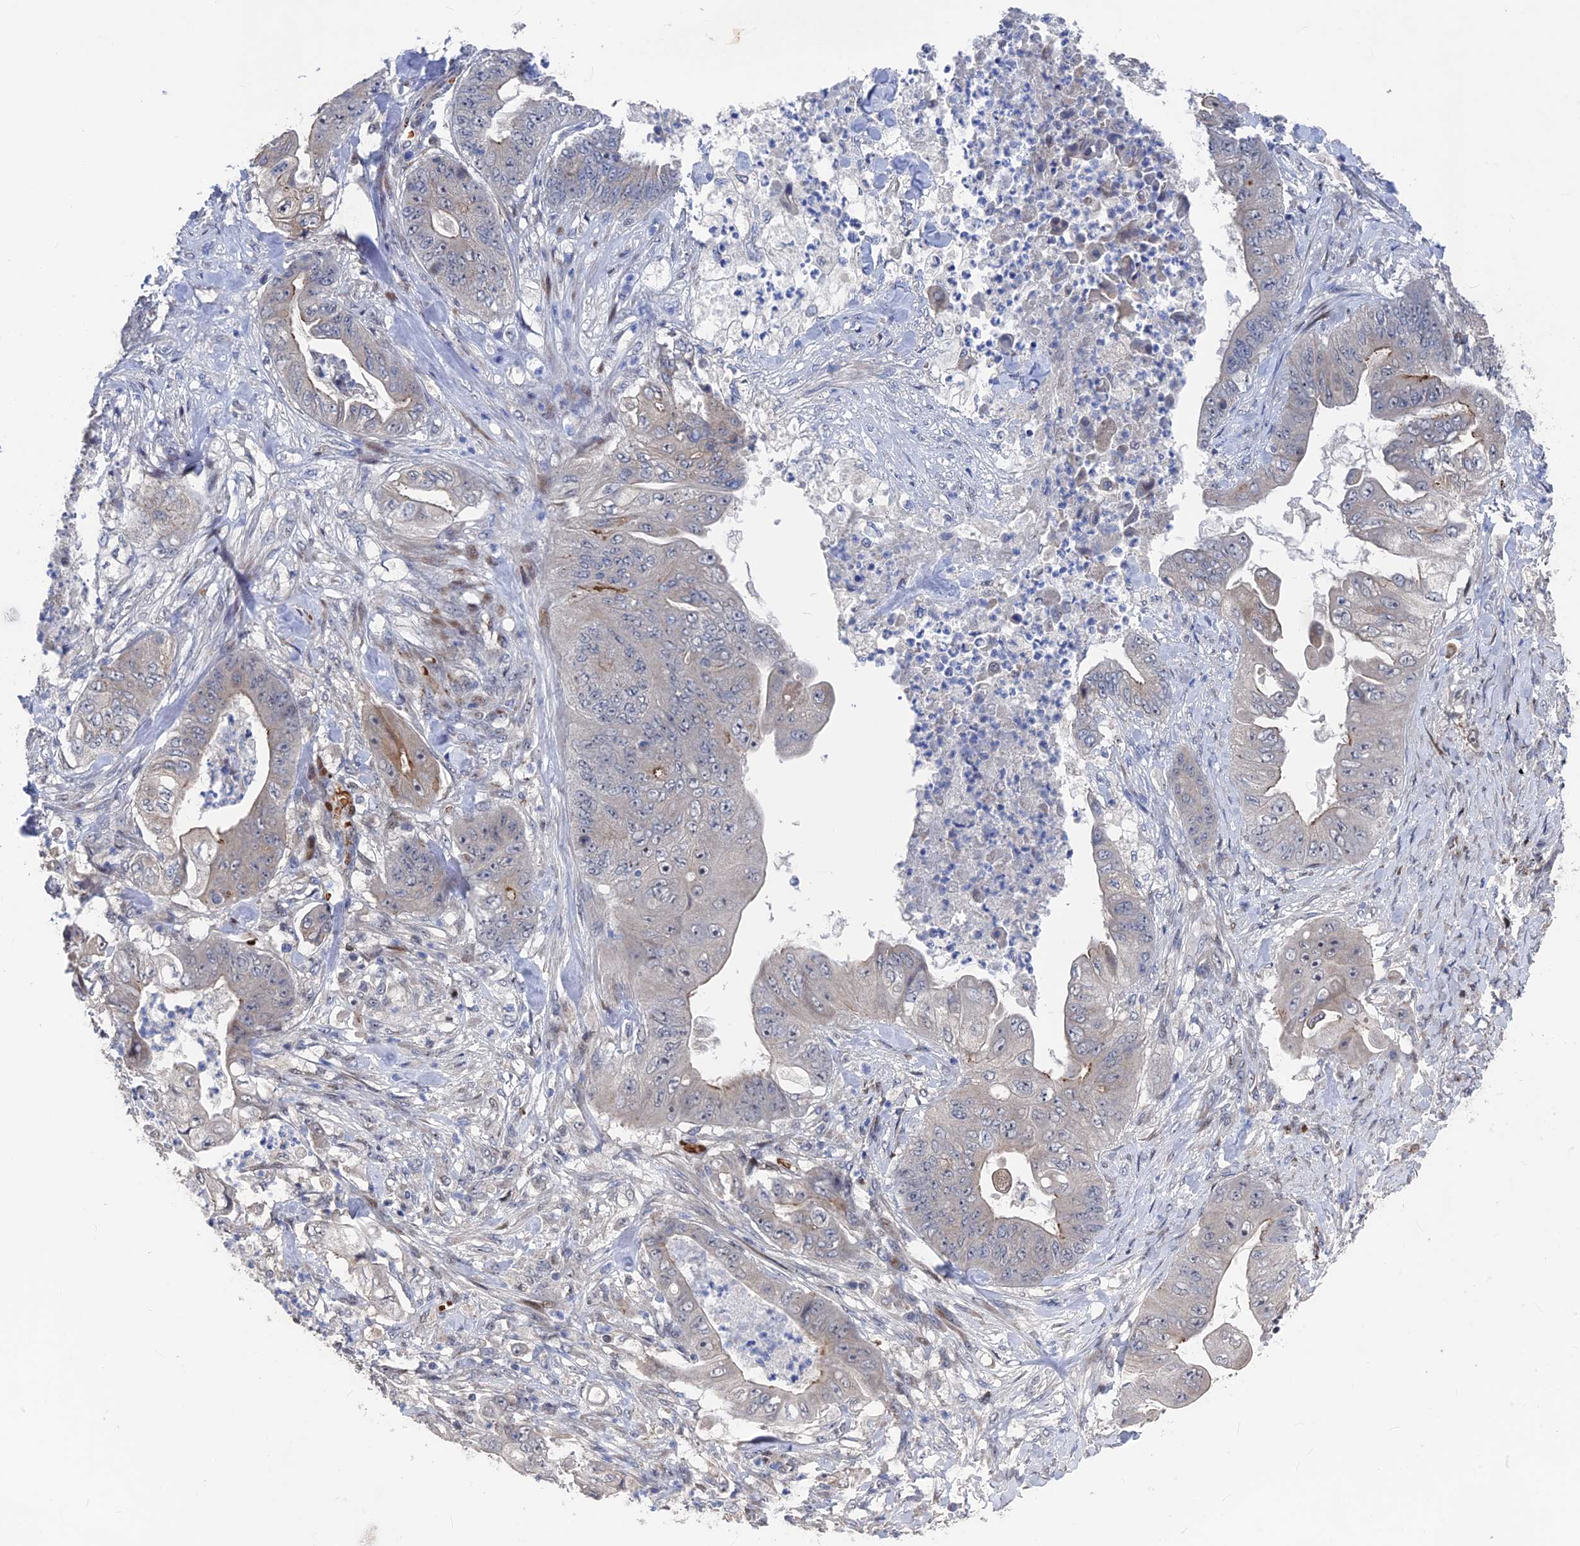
{"staining": {"intensity": "moderate", "quantity": "<25%", "location": "cytoplasmic/membranous"}, "tissue": "stomach cancer", "cell_type": "Tumor cells", "image_type": "cancer", "snomed": [{"axis": "morphology", "description": "Adenocarcinoma, NOS"}, {"axis": "topography", "description": "Stomach"}], "caption": "A photomicrograph showing moderate cytoplasmic/membranous positivity in approximately <25% of tumor cells in stomach cancer (adenocarcinoma), as visualized by brown immunohistochemical staining.", "gene": "SH3D21", "patient": {"sex": "female", "age": 73}}